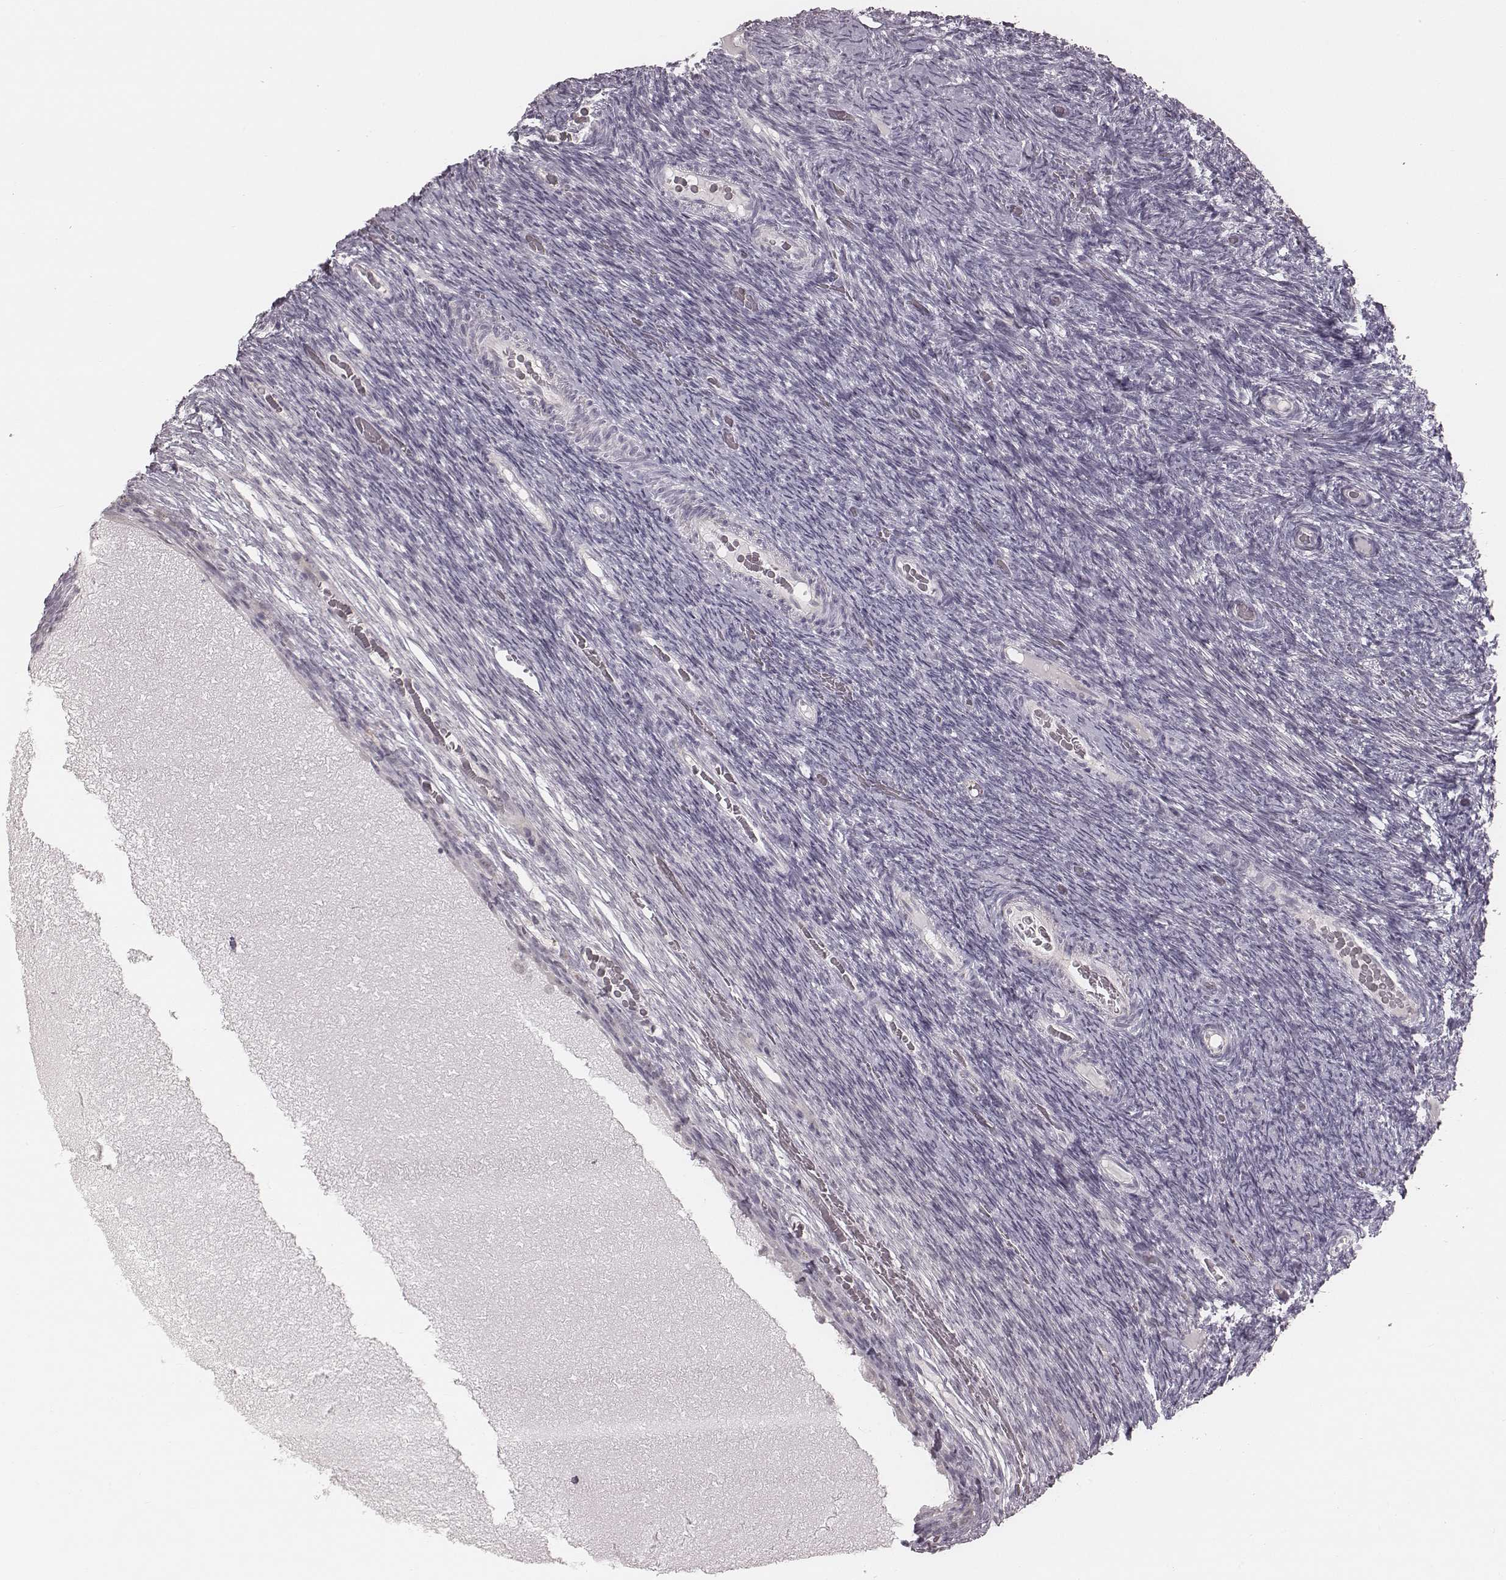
{"staining": {"intensity": "negative", "quantity": "none", "location": "none"}, "tissue": "ovary", "cell_type": "Follicle cells", "image_type": "normal", "snomed": [{"axis": "morphology", "description": "Normal tissue, NOS"}, {"axis": "topography", "description": "Ovary"}], "caption": "This is an IHC micrograph of unremarkable human ovary. There is no positivity in follicle cells.", "gene": "IQCG", "patient": {"sex": "female", "age": 34}}